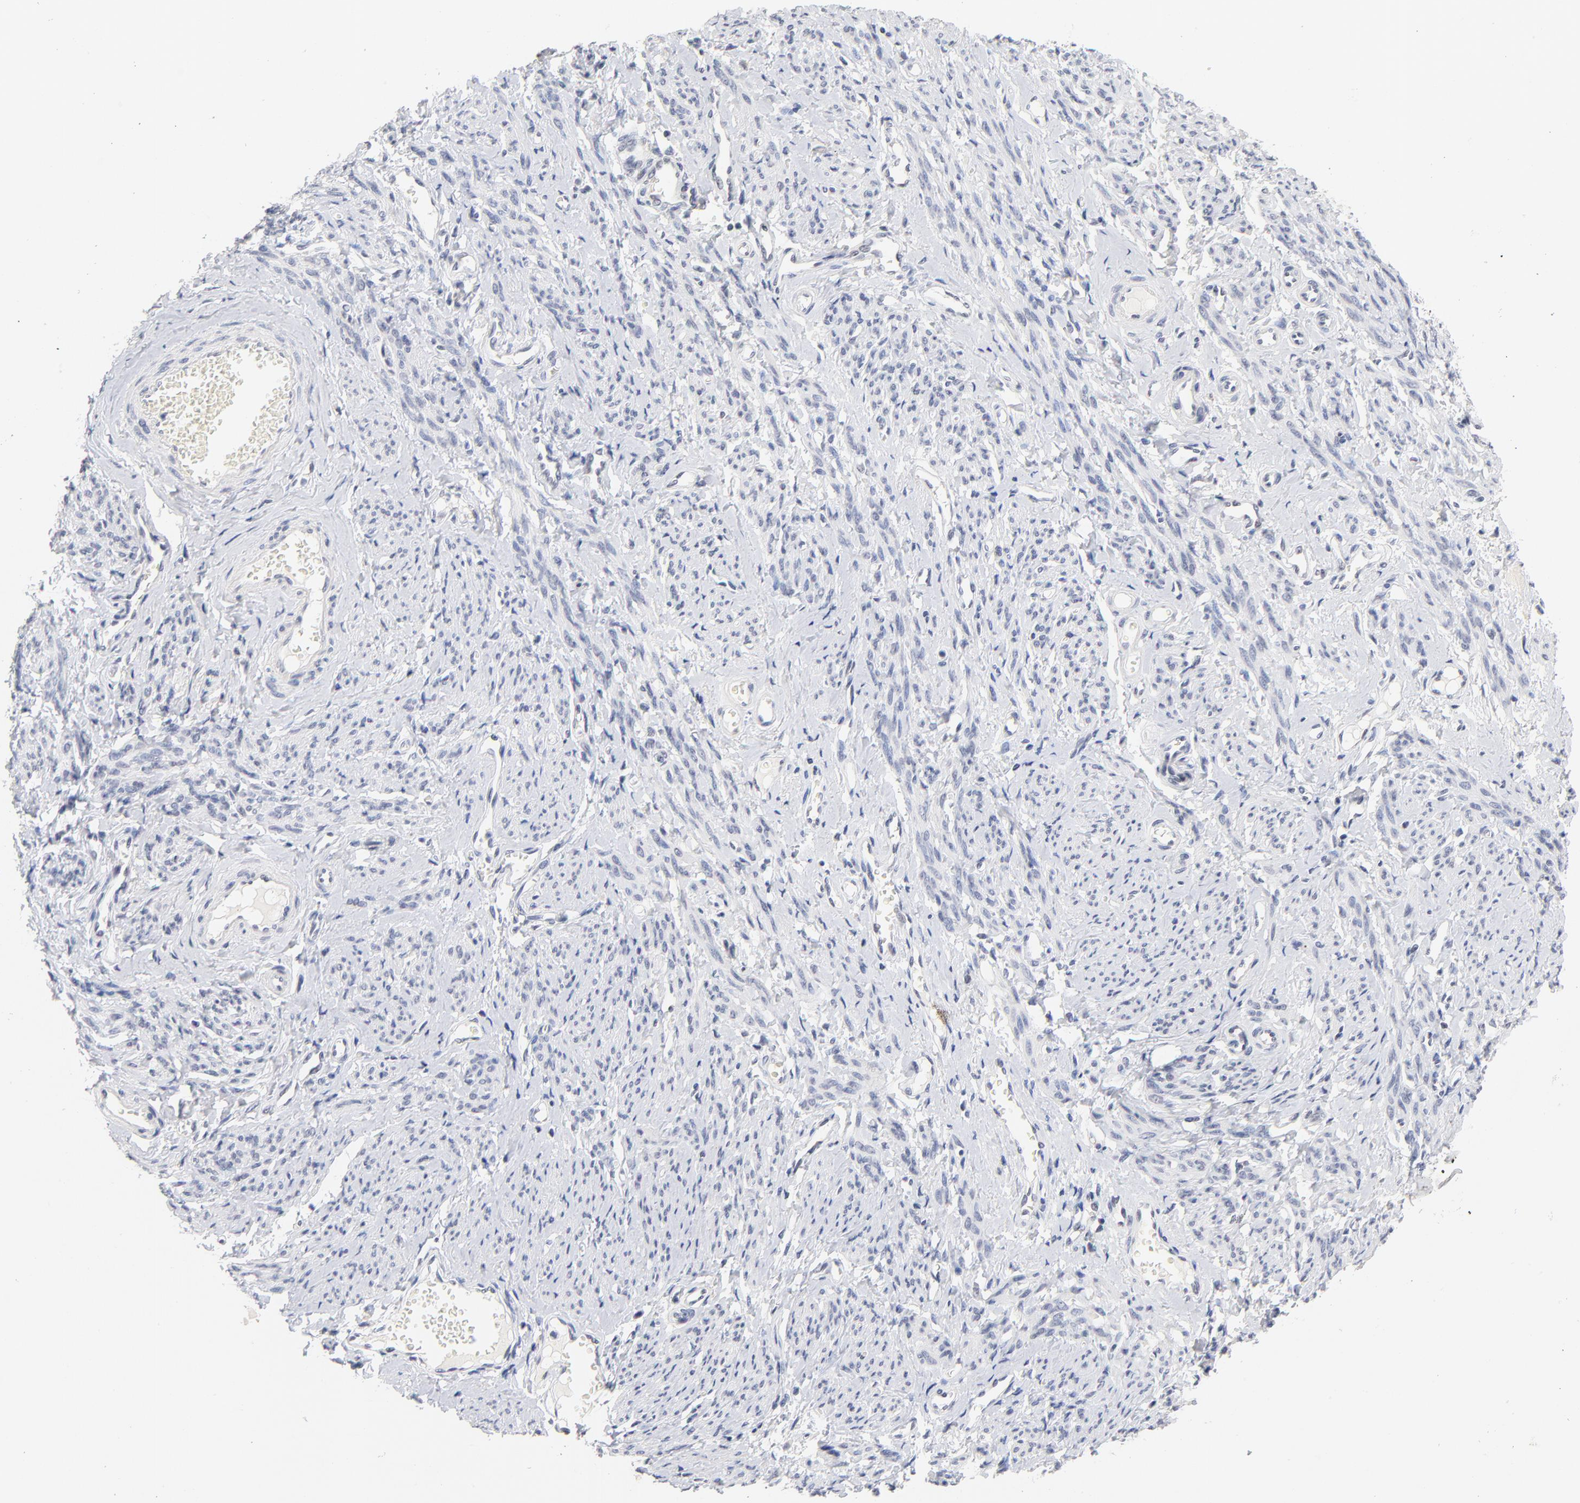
{"staining": {"intensity": "negative", "quantity": "none", "location": "none"}, "tissue": "smooth muscle", "cell_type": "Smooth muscle cells", "image_type": "normal", "snomed": [{"axis": "morphology", "description": "Normal tissue, NOS"}, {"axis": "topography", "description": "Cervix"}, {"axis": "topography", "description": "Endometrium"}], "caption": "DAB (3,3'-diaminobenzidine) immunohistochemical staining of normal smooth muscle reveals no significant positivity in smooth muscle cells. (Stains: DAB immunohistochemistry (IHC) with hematoxylin counter stain, Microscopy: brightfield microscopy at high magnification).", "gene": "ORC2", "patient": {"sex": "female", "age": 65}}